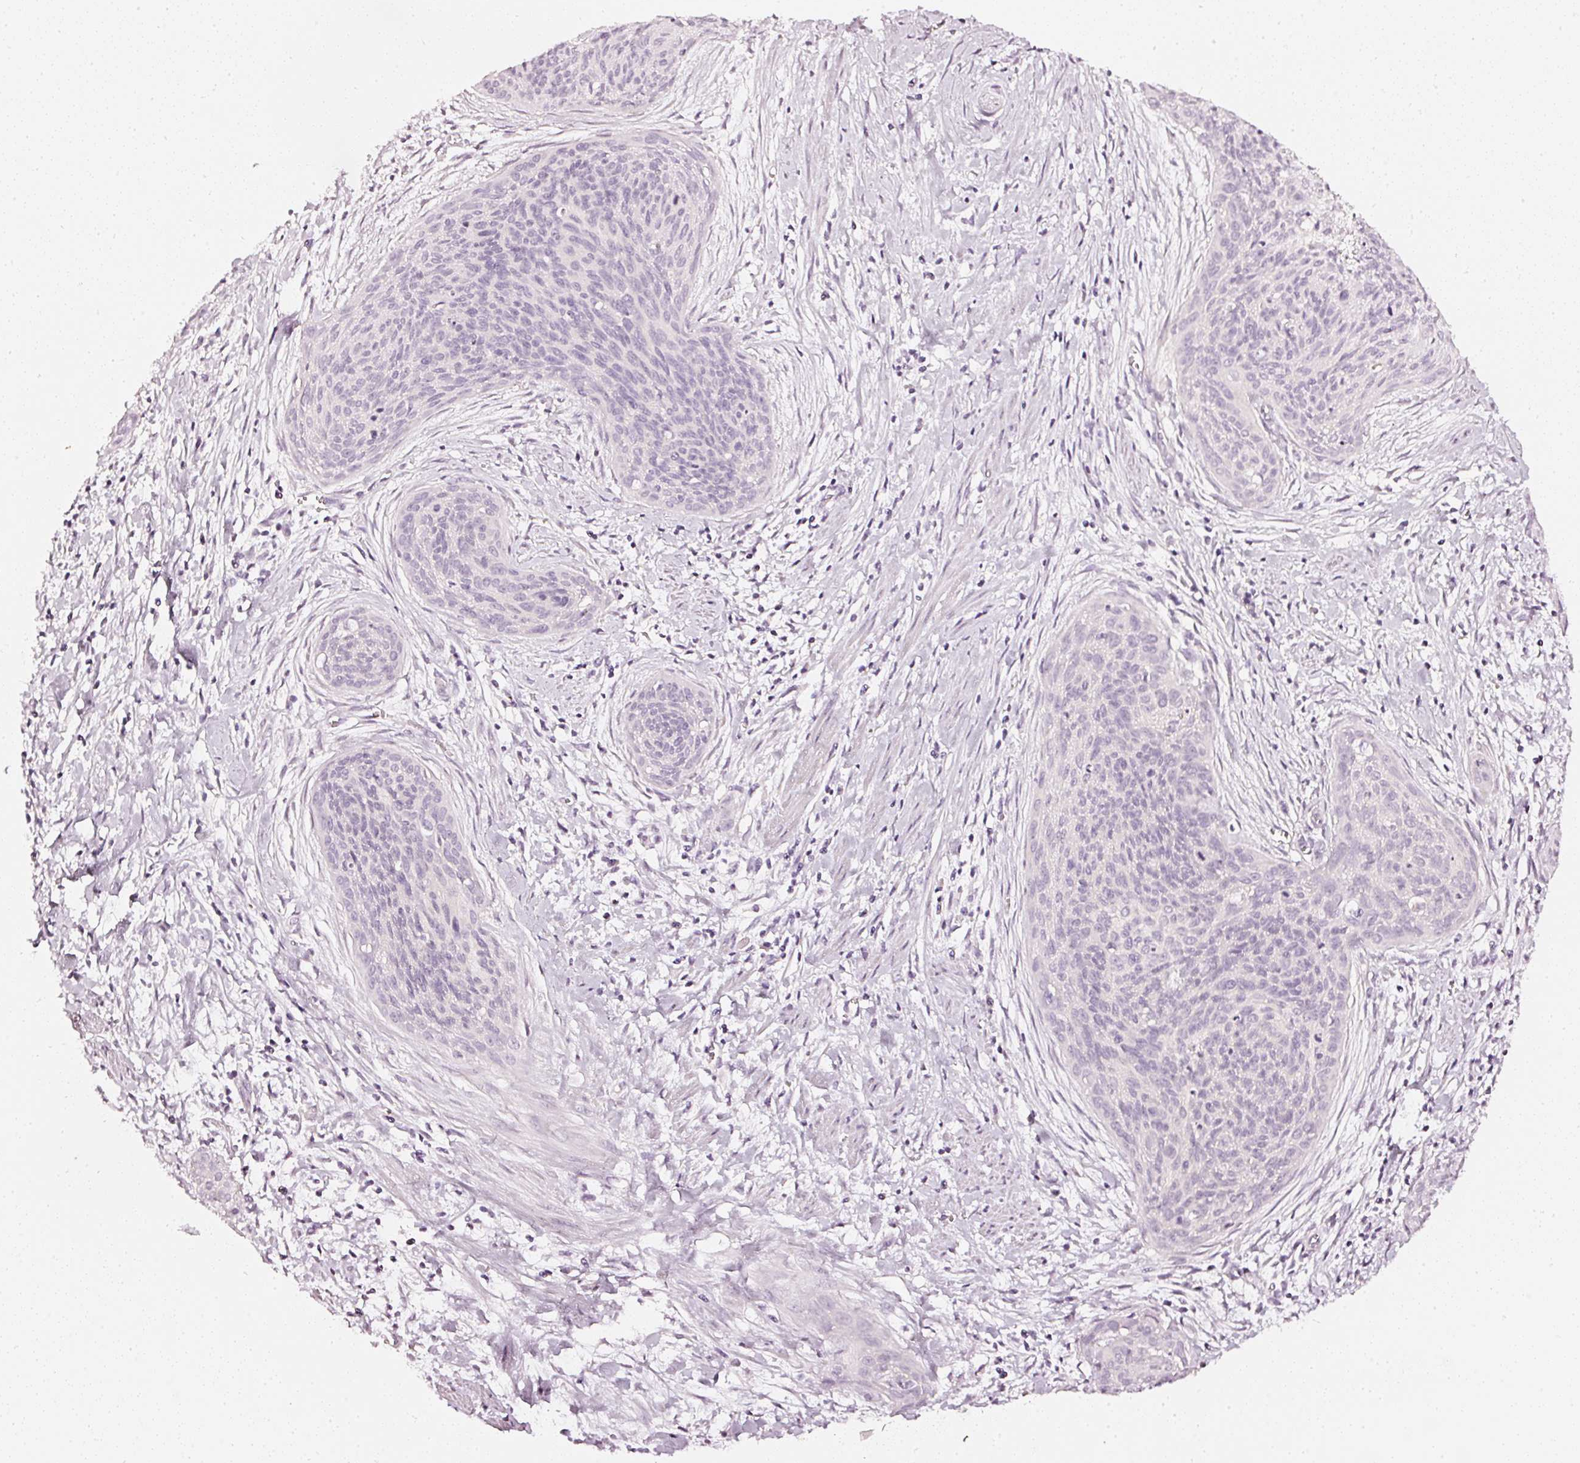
{"staining": {"intensity": "negative", "quantity": "none", "location": "none"}, "tissue": "cervical cancer", "cell_type": "Tumor cells", "image_type": "cancer", "snomed": [{"axis": "morphology", "description": "Squamous cell carcinoma, NOS"}, {"axis": "topography", "description": "Cervix"}], "caption": "There is no significant staining in tumor cells of cervical squamous cell carcinoma. (DAB (3,3'-diaminobenzidine) immunohistochemistry with hematoxylin counter stain).", "gene": "CNP", "patient": {"sex": "female", "age": 55}}